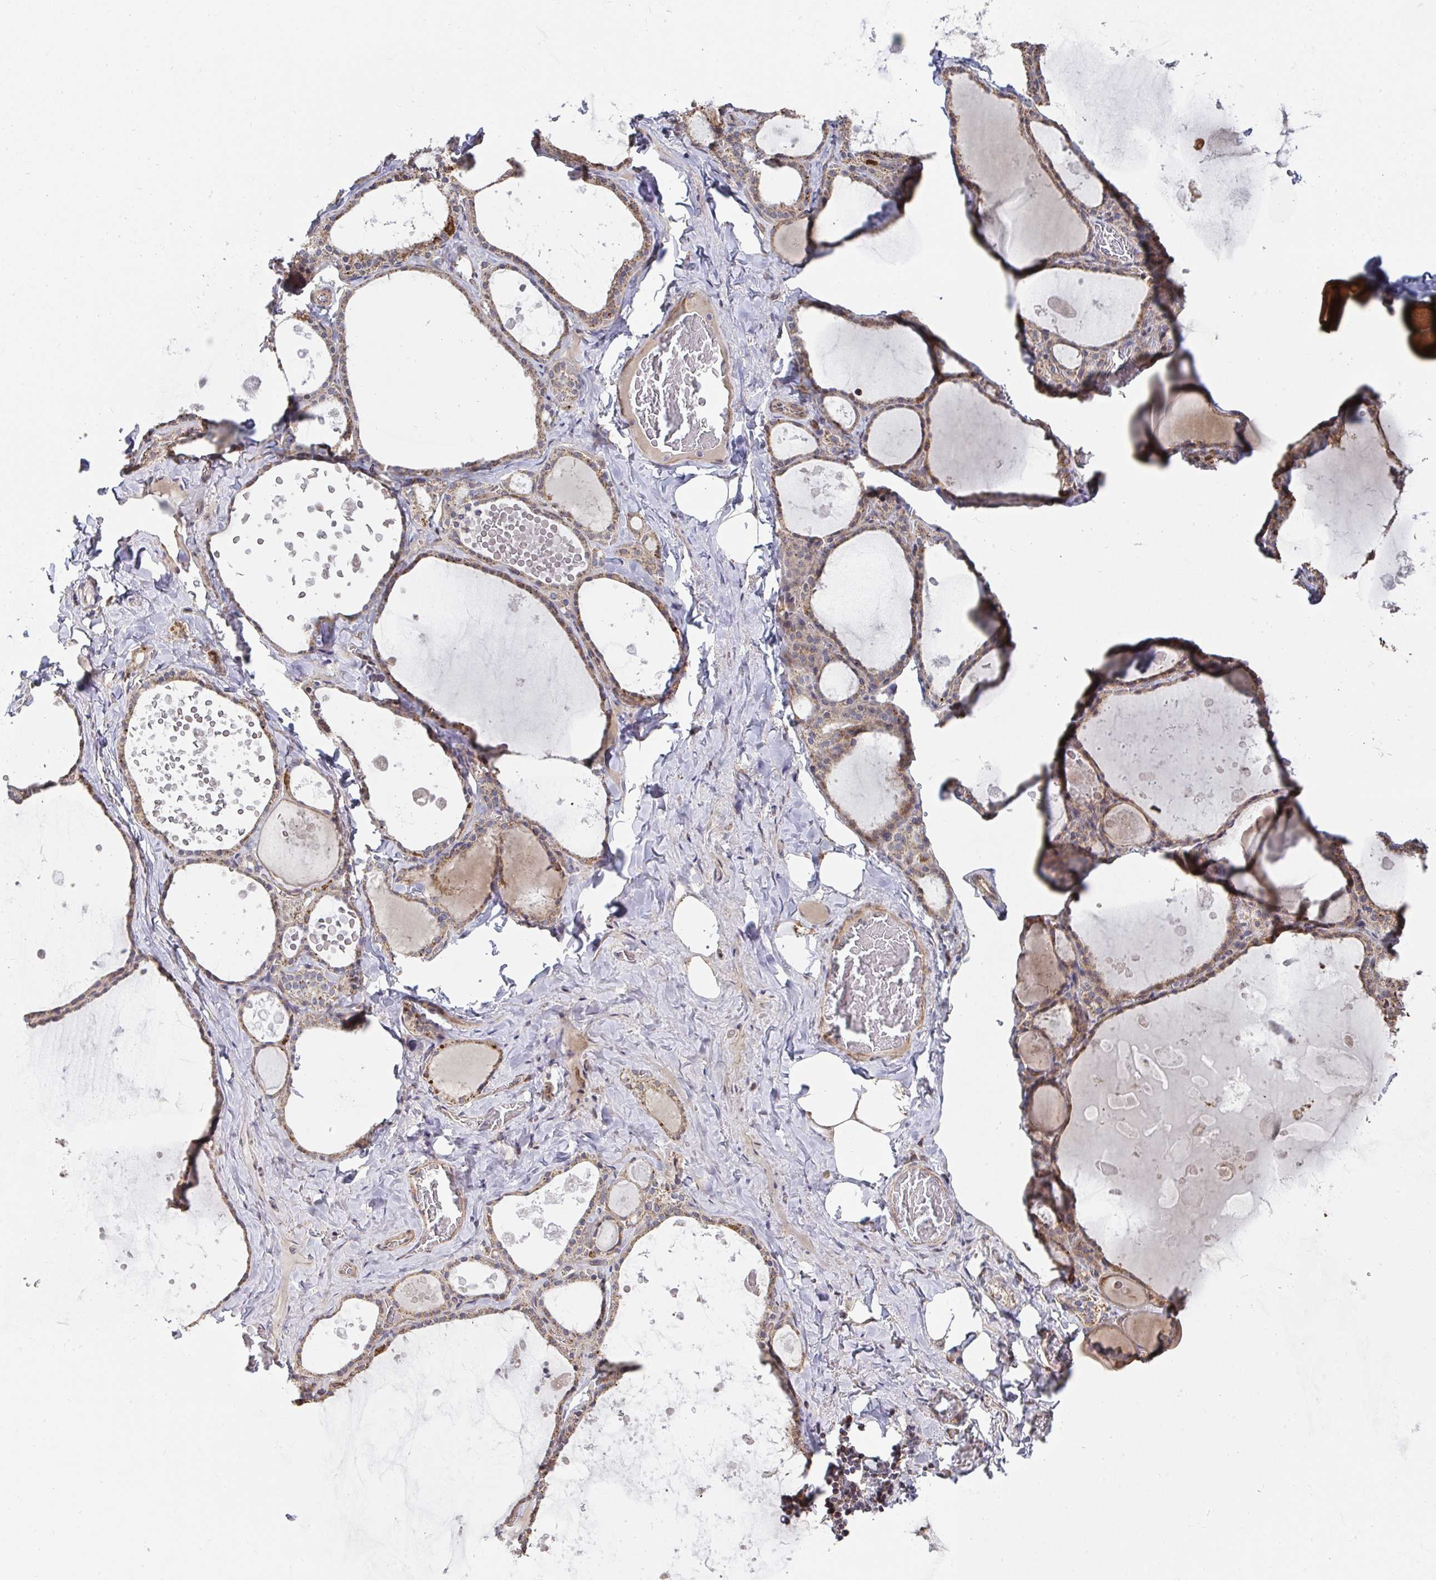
{"staining": {"intensity": "moderate", "quantity": ">75%", "location": "cytoplasmic/membranous"}, "tissue": "thyroid gland", "cell_type": "Glandular cells", "image_type": "normal", "snomed": [{"axis": "morphology", "description": "Normal tissue, NOS"}, {"axis": "topography", "description": "Thyroid gland"}], "caption": "Glandular cells show medium levels of moderate cytoplasmic/membranous expression in approximately >75% of cells in benign thyroid gland.", "gene": "AGTPBP1", "patient": {"sex": "male", "age": 56}}